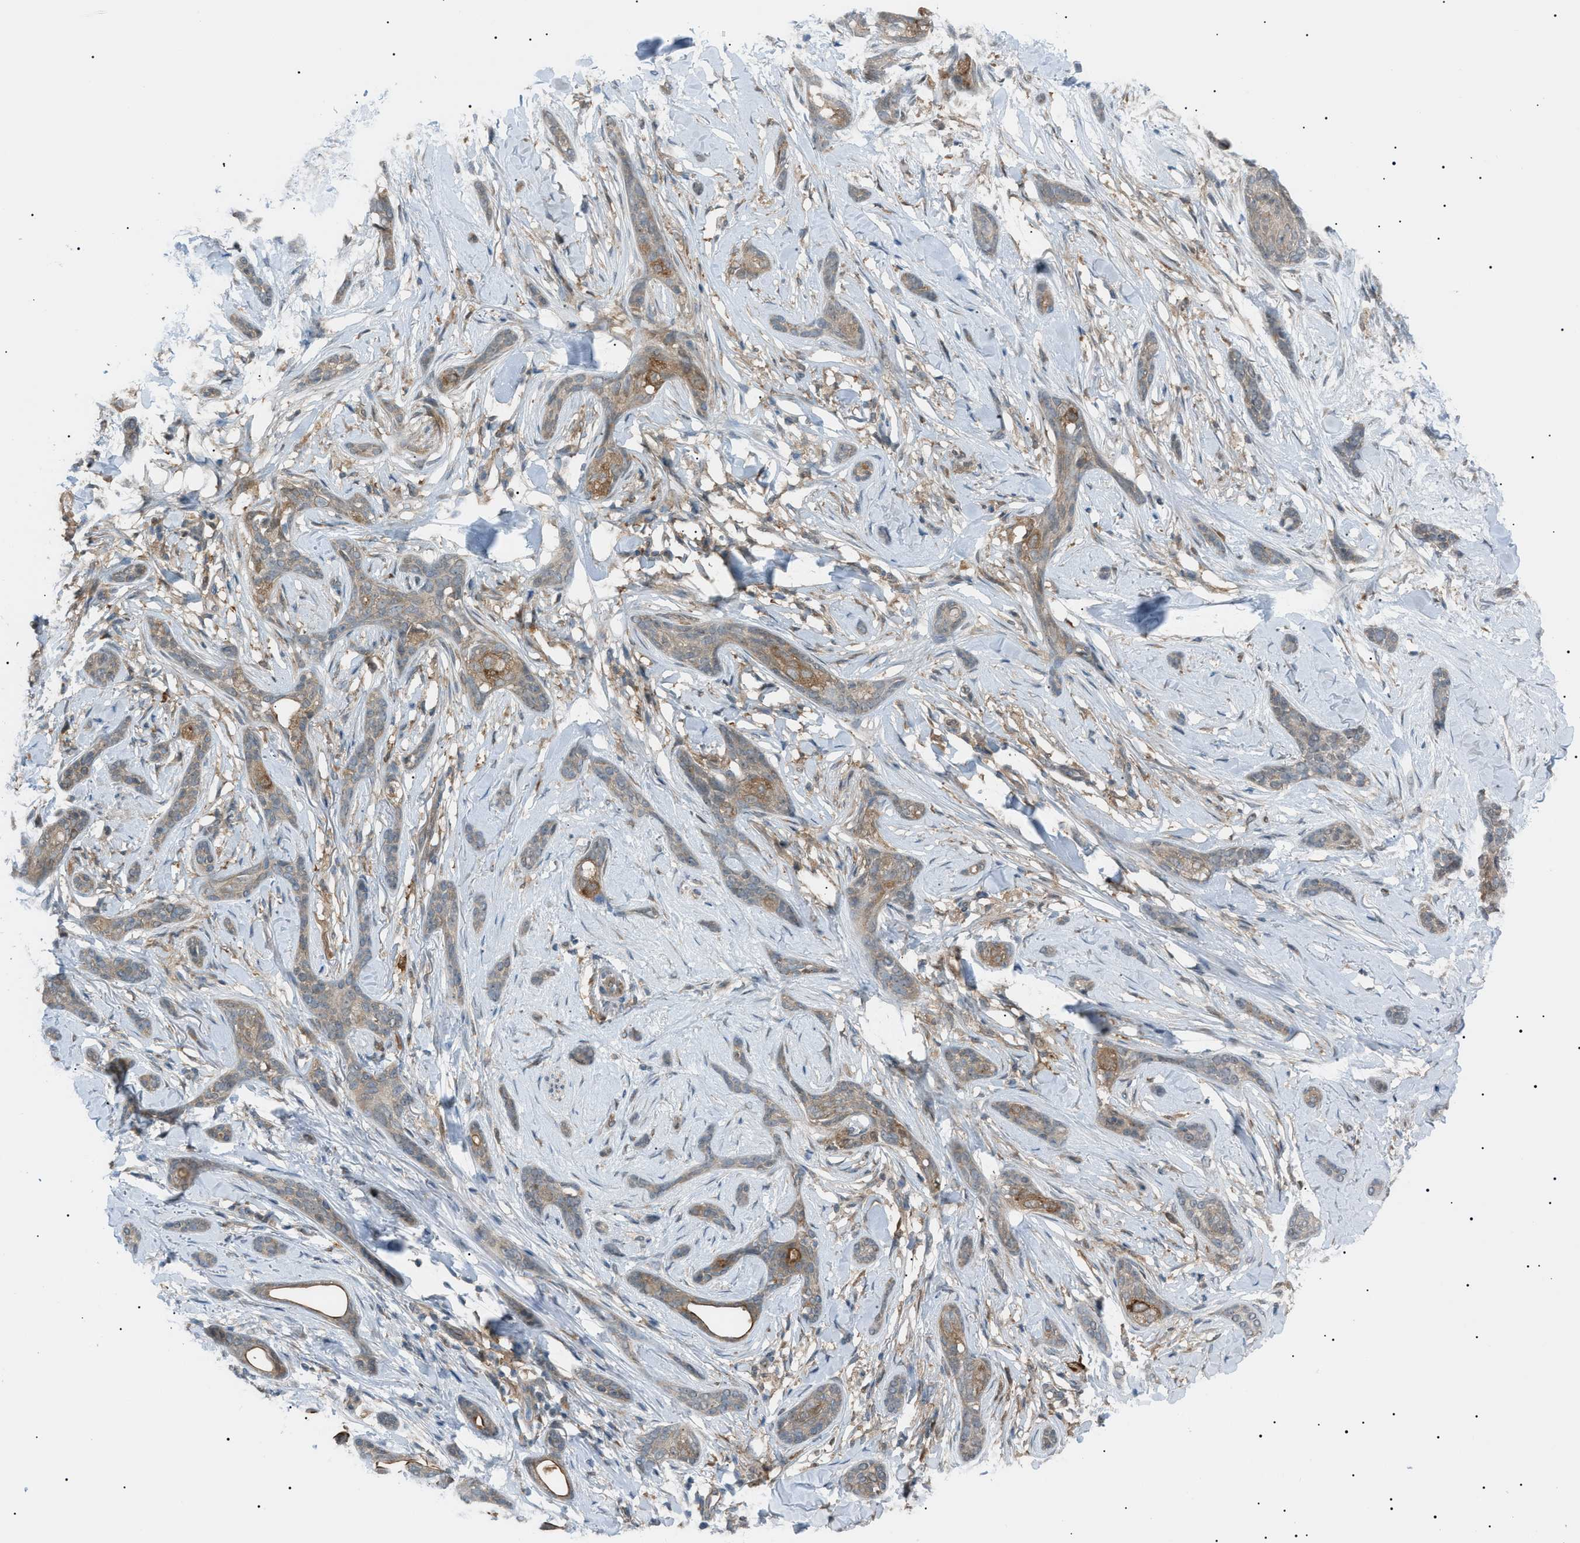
{"staining": {"intensity": "weak", "quantity": ">75%", "location": "cytoplasmic/membranous"}, "tissue": "skin cancer", "cell_type": "Tumor cells", "image_type": "cancer", "snomed": [{"axis": "morphology", "description": "Basal cell carcinoma"}, {"axis": "morphology", "description": "Adnexal tumor, benign"}, {"axis": "topography", "description": "Skin"}], "caption": "Immunohistochemistry (DAB) staining of skin cancer exhibits weak cytoplasmic/membranous protein positivity in about >75% of tumor cells. The protein is shown in brown color, while the nuclei are stained blue.", "gene": "LPIN2", "patient": {"sex": "female", "age": 42}}